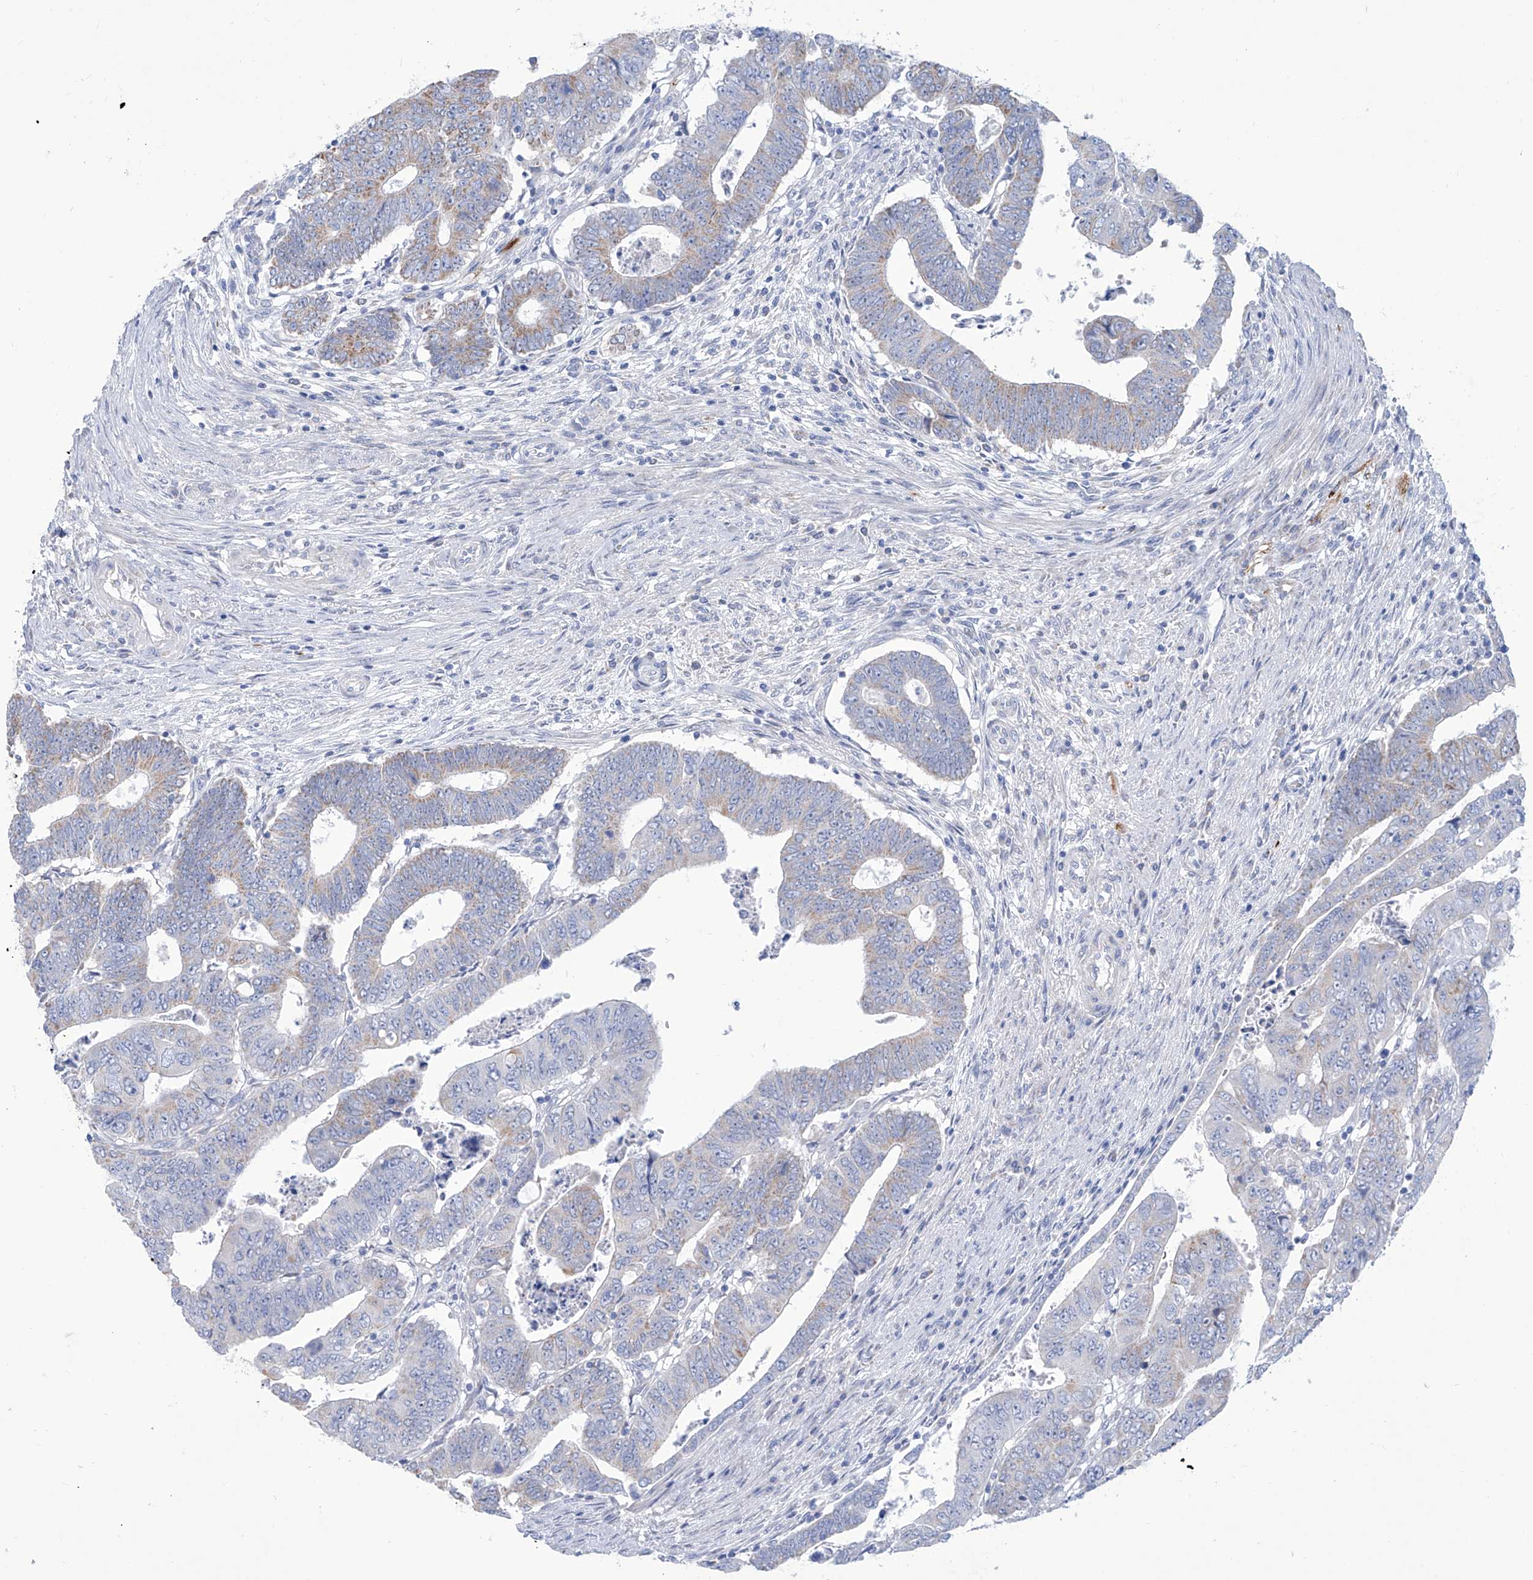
{"staining": {"intensity": "moderate", "quantity": "<25%", "location": "cytoplasmic/membranous"}, "tissue": "colorectal cancer", "cell_type": "Tumor cells", "image_type": "cancer", "snomed": [{"axis": "morphology", "description": "Normal tissue, NOS"}, {"axis": "morphology", "description": "Adenocarcinoma, NOS"}, {"axis": "topography", "description": "Rectum"}], "caption": "An image of human colorectal cancer stained for a protein shows moderate cytoplasmic/membranous brown staining in tumor cells. (Brightfield microscopy of DAB IHC at high magnification).", "gene": "ALDH6A1", "patient": {"sex": "female", "age": 65}}